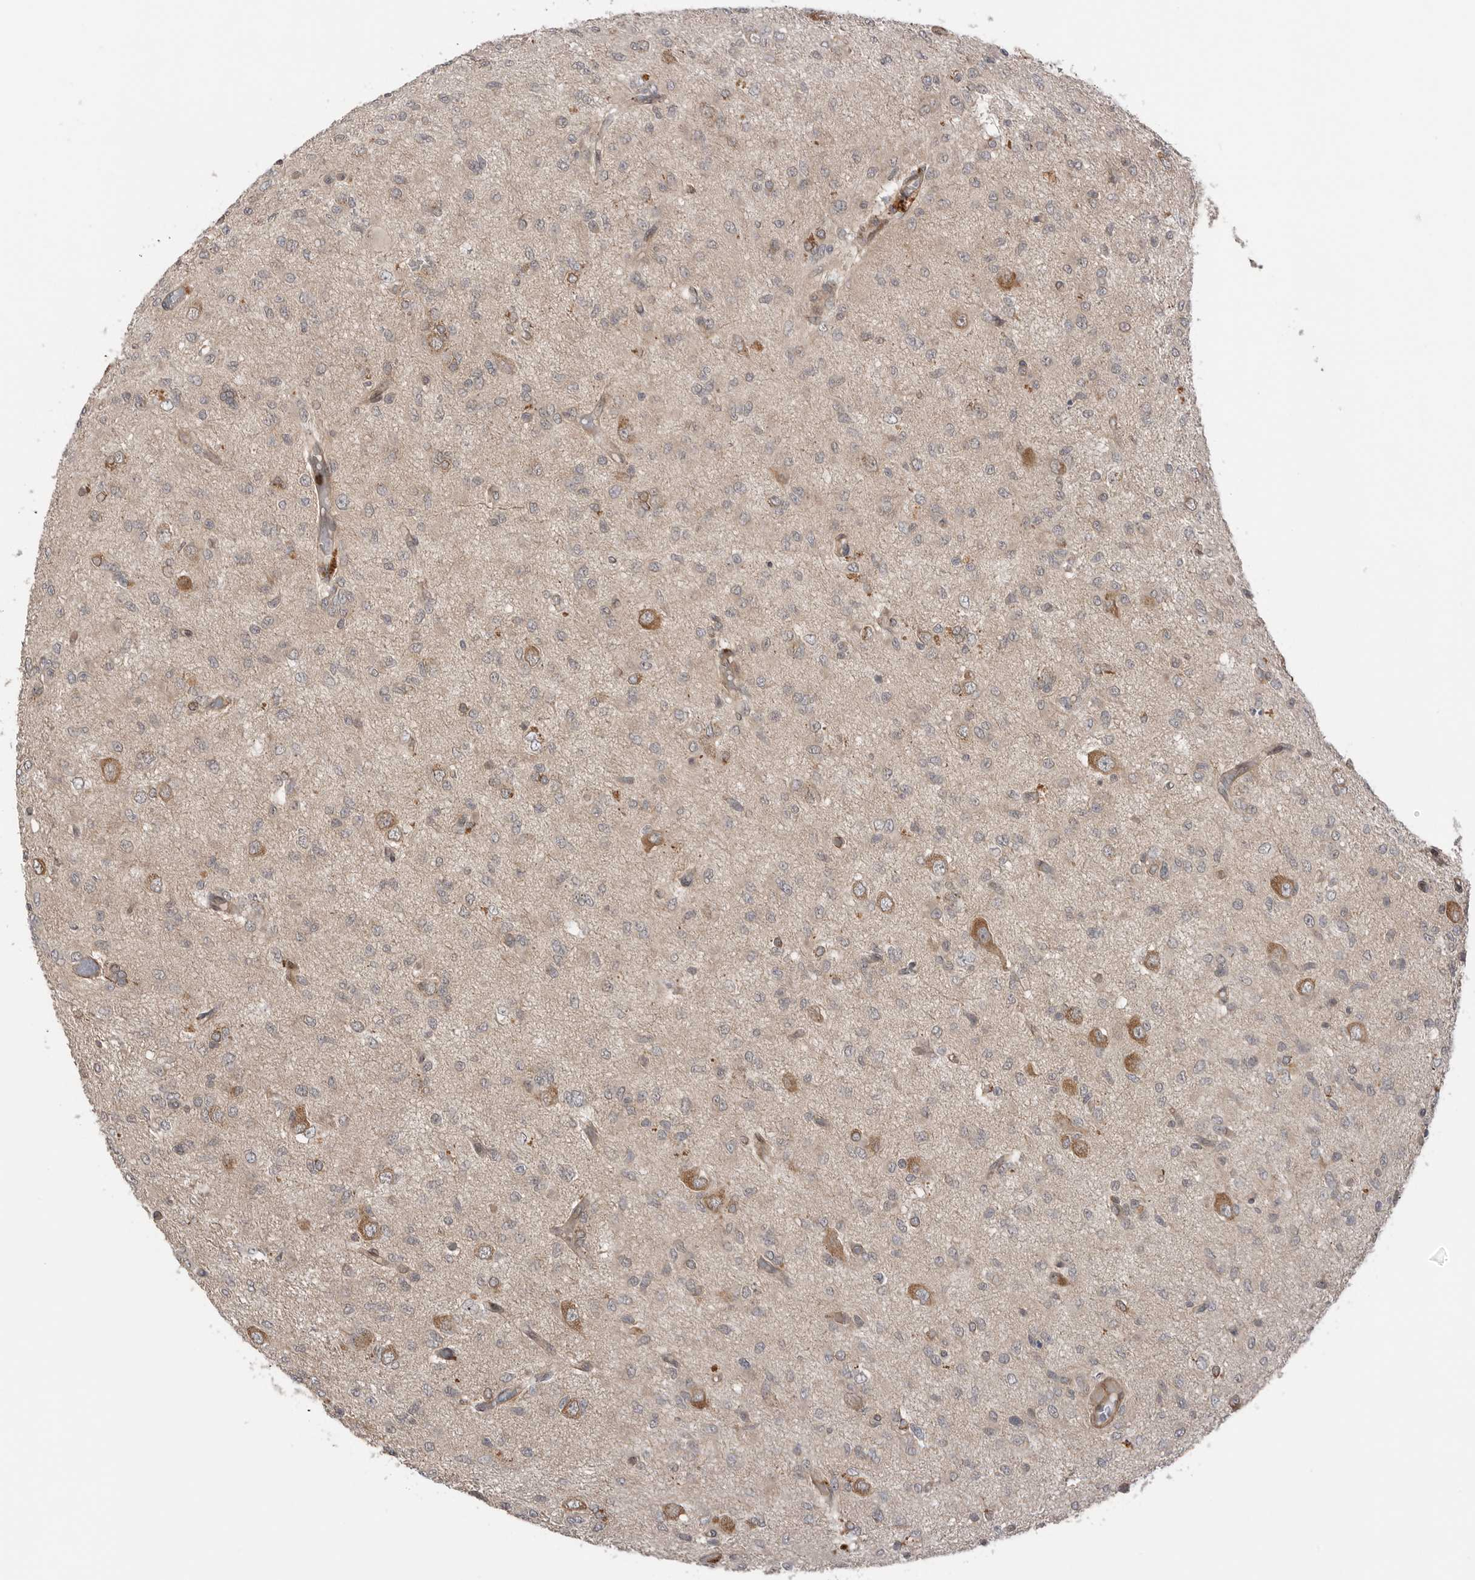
{"staining": {"intensity": "negative", "quantity": "none", "location": "none"}, "tissue": "glioma", "cell_type": "Tumor cells", "image_type": "cancer", "snomed": [{"axis": "morphology", "description": "Glioma, malignant, High grade"}, {"axis": "topography", "description": "Brain"}], "caption": "IHC histopathology image of human malignant high-grade glioma stained for a protein (brown), which exhibits no staining in tumor cells.", "gene": "PEAK1", "patient": {"sex": "female", "age": 59}}